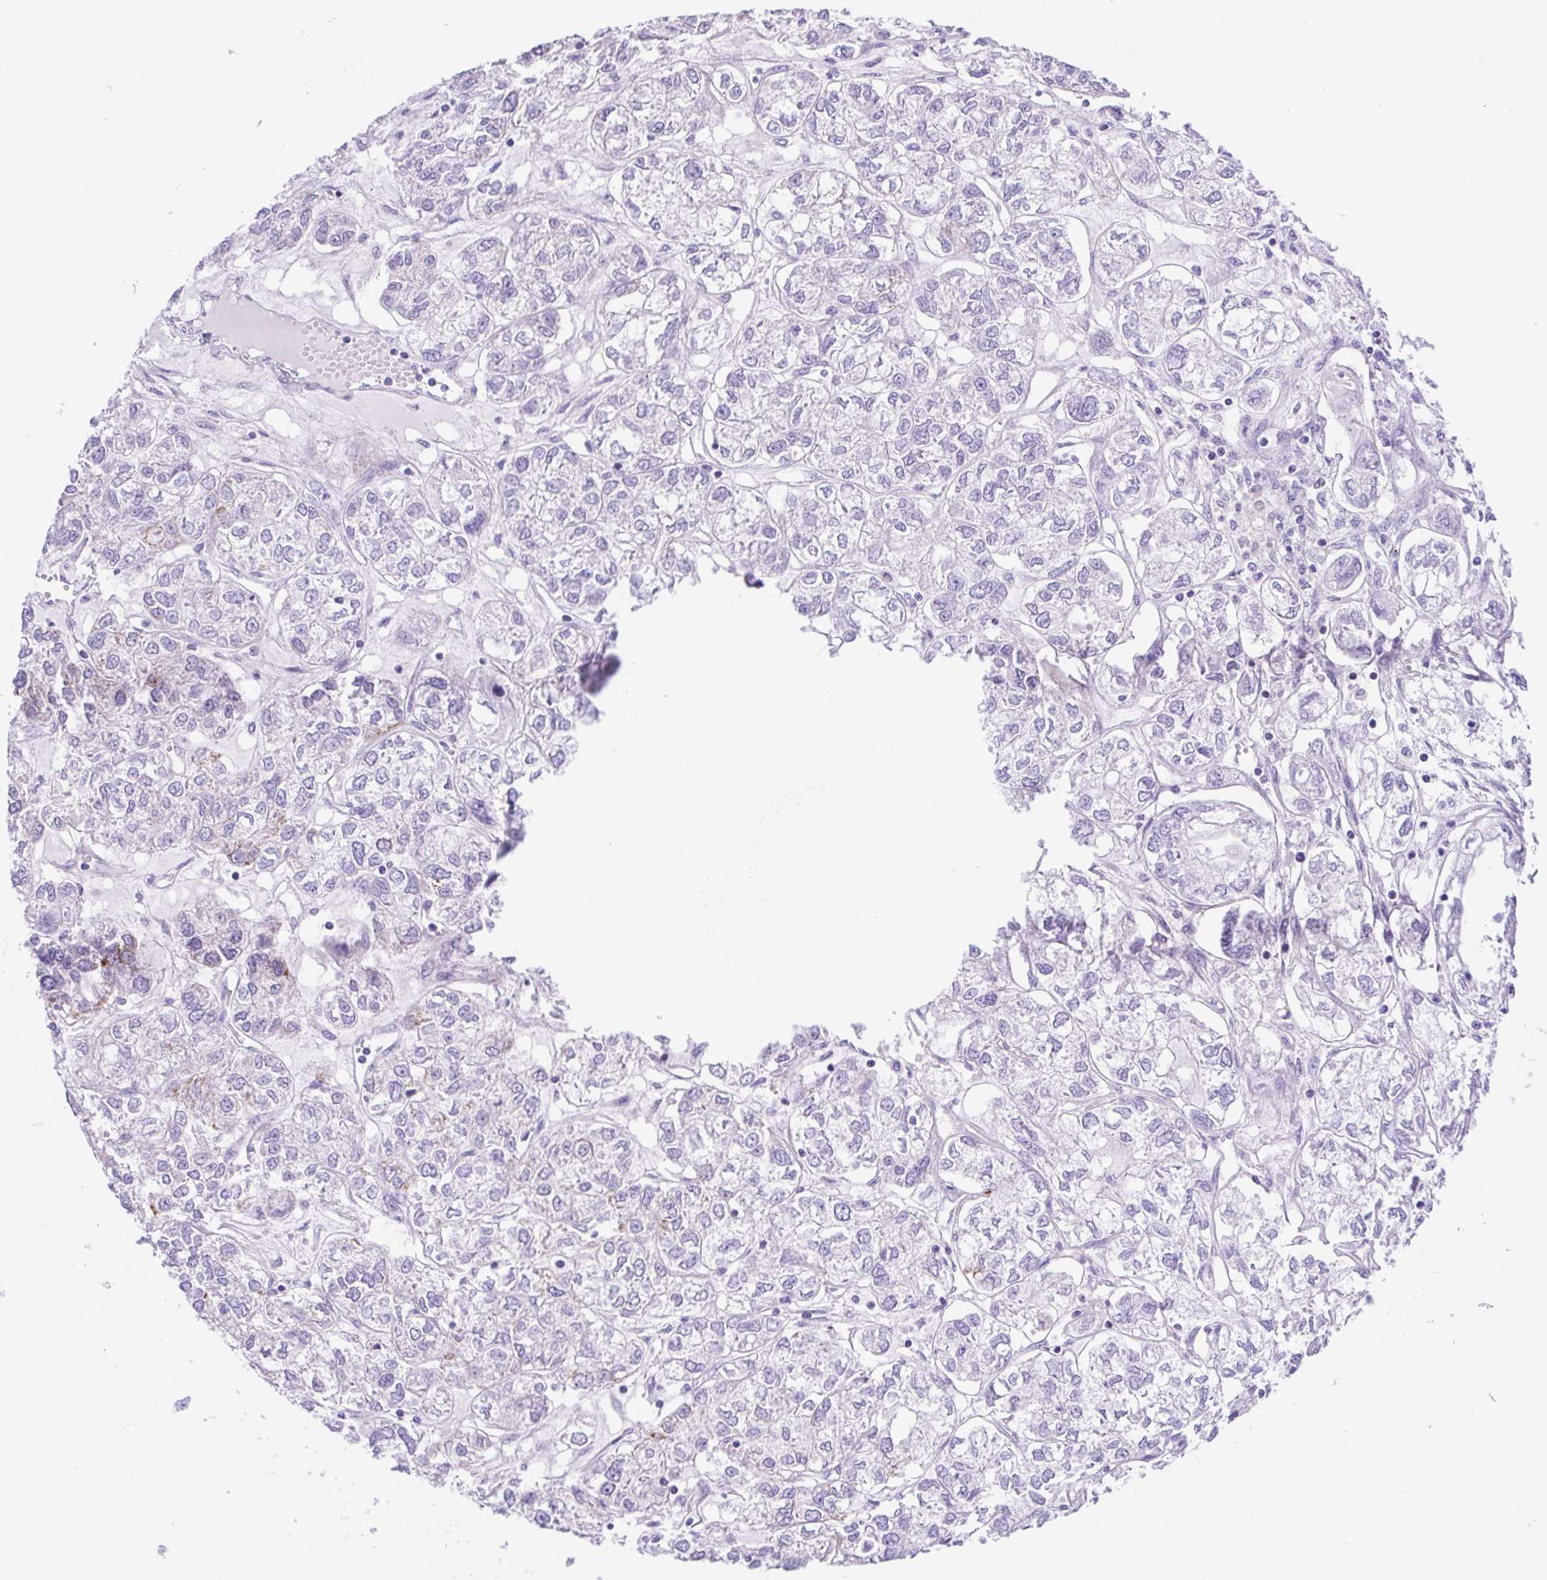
{"staining": {"intensity": "negative", "quantity": "none", "location": "none"}, "tissue": "ovarian cancer", "cell_type": "Tumor cells", "image_type": "cancer", "snomed": [{"axis": "morphology", "description": "Carcinoma, endometroid"}, {"axis": "topography", "description": "Ovary"}], "caption": "Immunohistochemical staining of endometroid carcinoma (ovarian) reveals no significant staining in tumor cells.", "gene": "ISM2", "patient": {"sex": "female", "age": 64}}